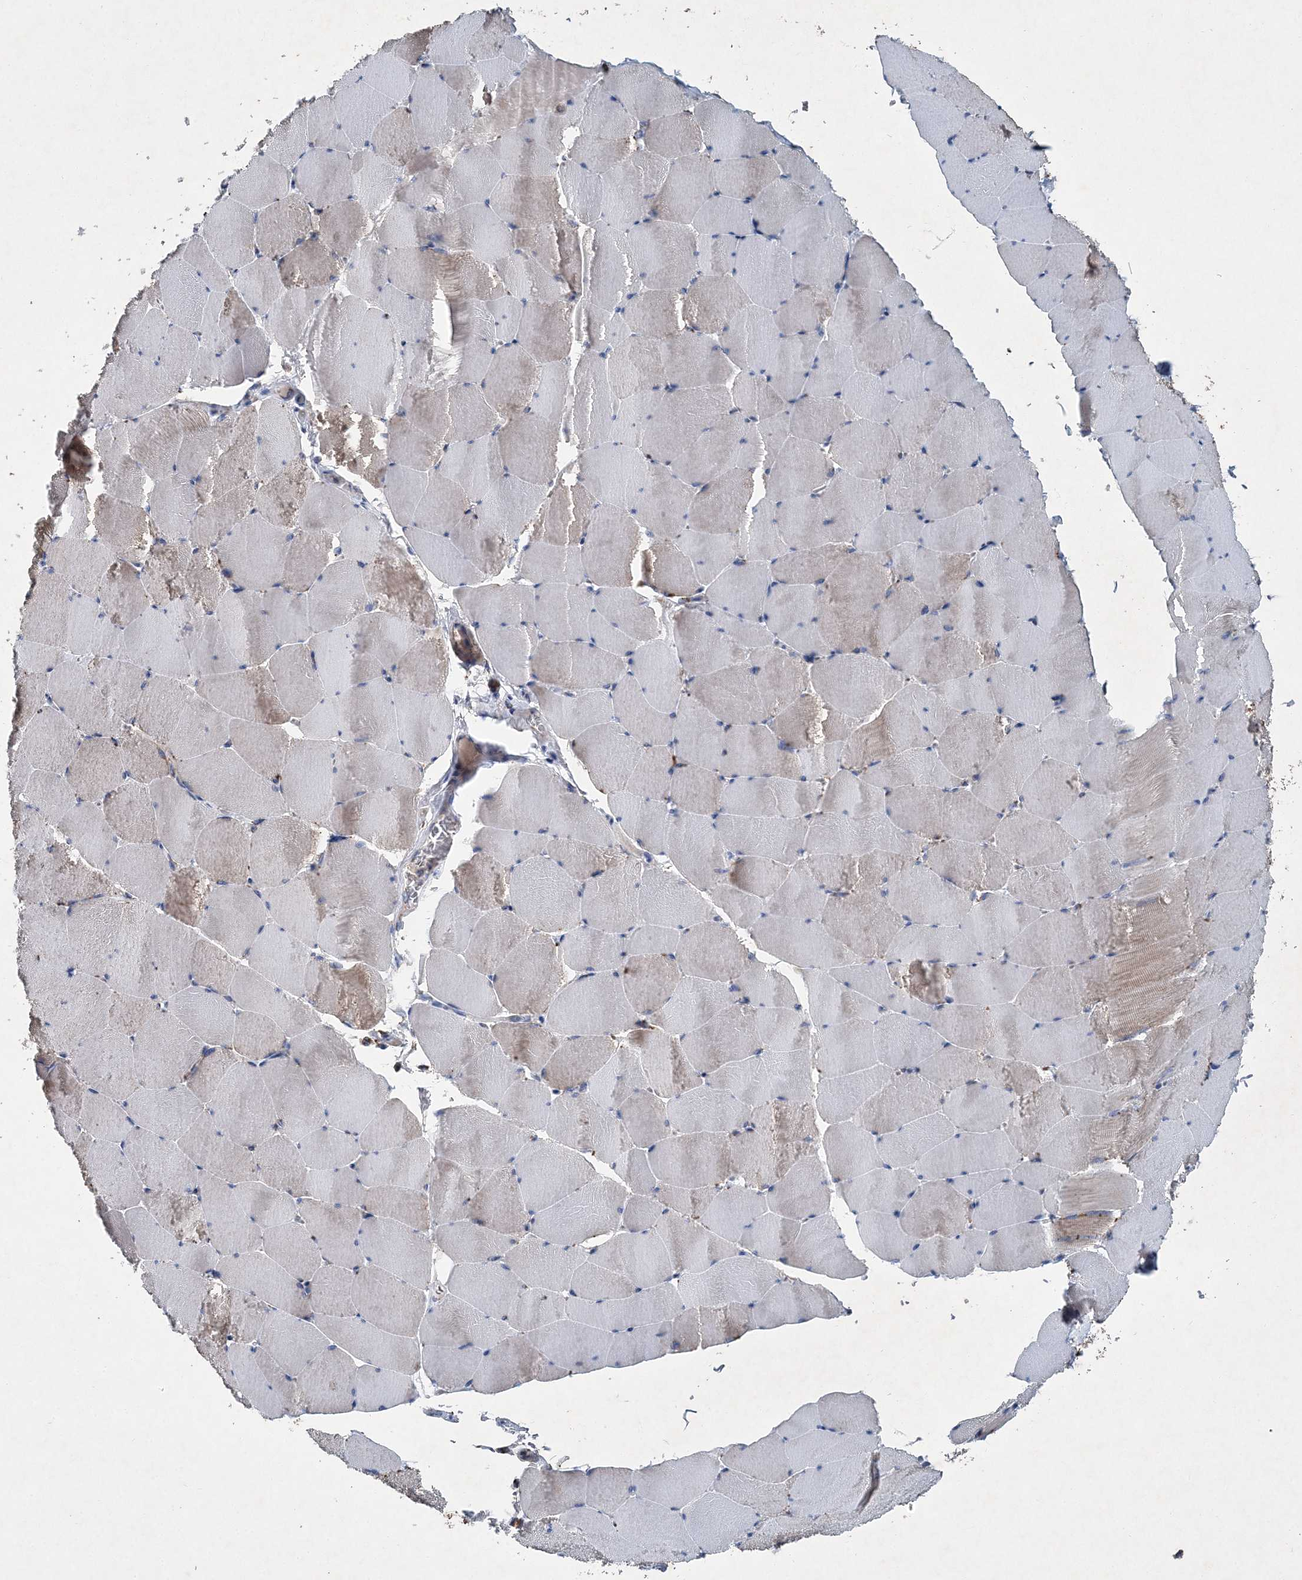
{"staining": {"intensity": "weak", "quantity": "25%-75%", "location": "cytoplasmic/membranous"}, "tissue": "skeletal muscle", "cell_type": "Myocytes", "image_type": "normal", "snomed": [{"axis": "morphology", "description": "Normal tissue, NOS"}, {"axis": "topography", "description": "Skeletal muscle"}], "caption": "The image displays immunohistochemical staining of unremarkable skeletal muscle. There is weak cytoplasmic/membranous expression is appreciated in about 25%-75% of myocytes. Using DAB (3,3'-diaminobenzidine) (brown) and hematoxylin (blue) stains, captured at high magnification using brightfield microscopy.", "gene": "SPAG16", "patient": {"sex": "male", "age": 62}}